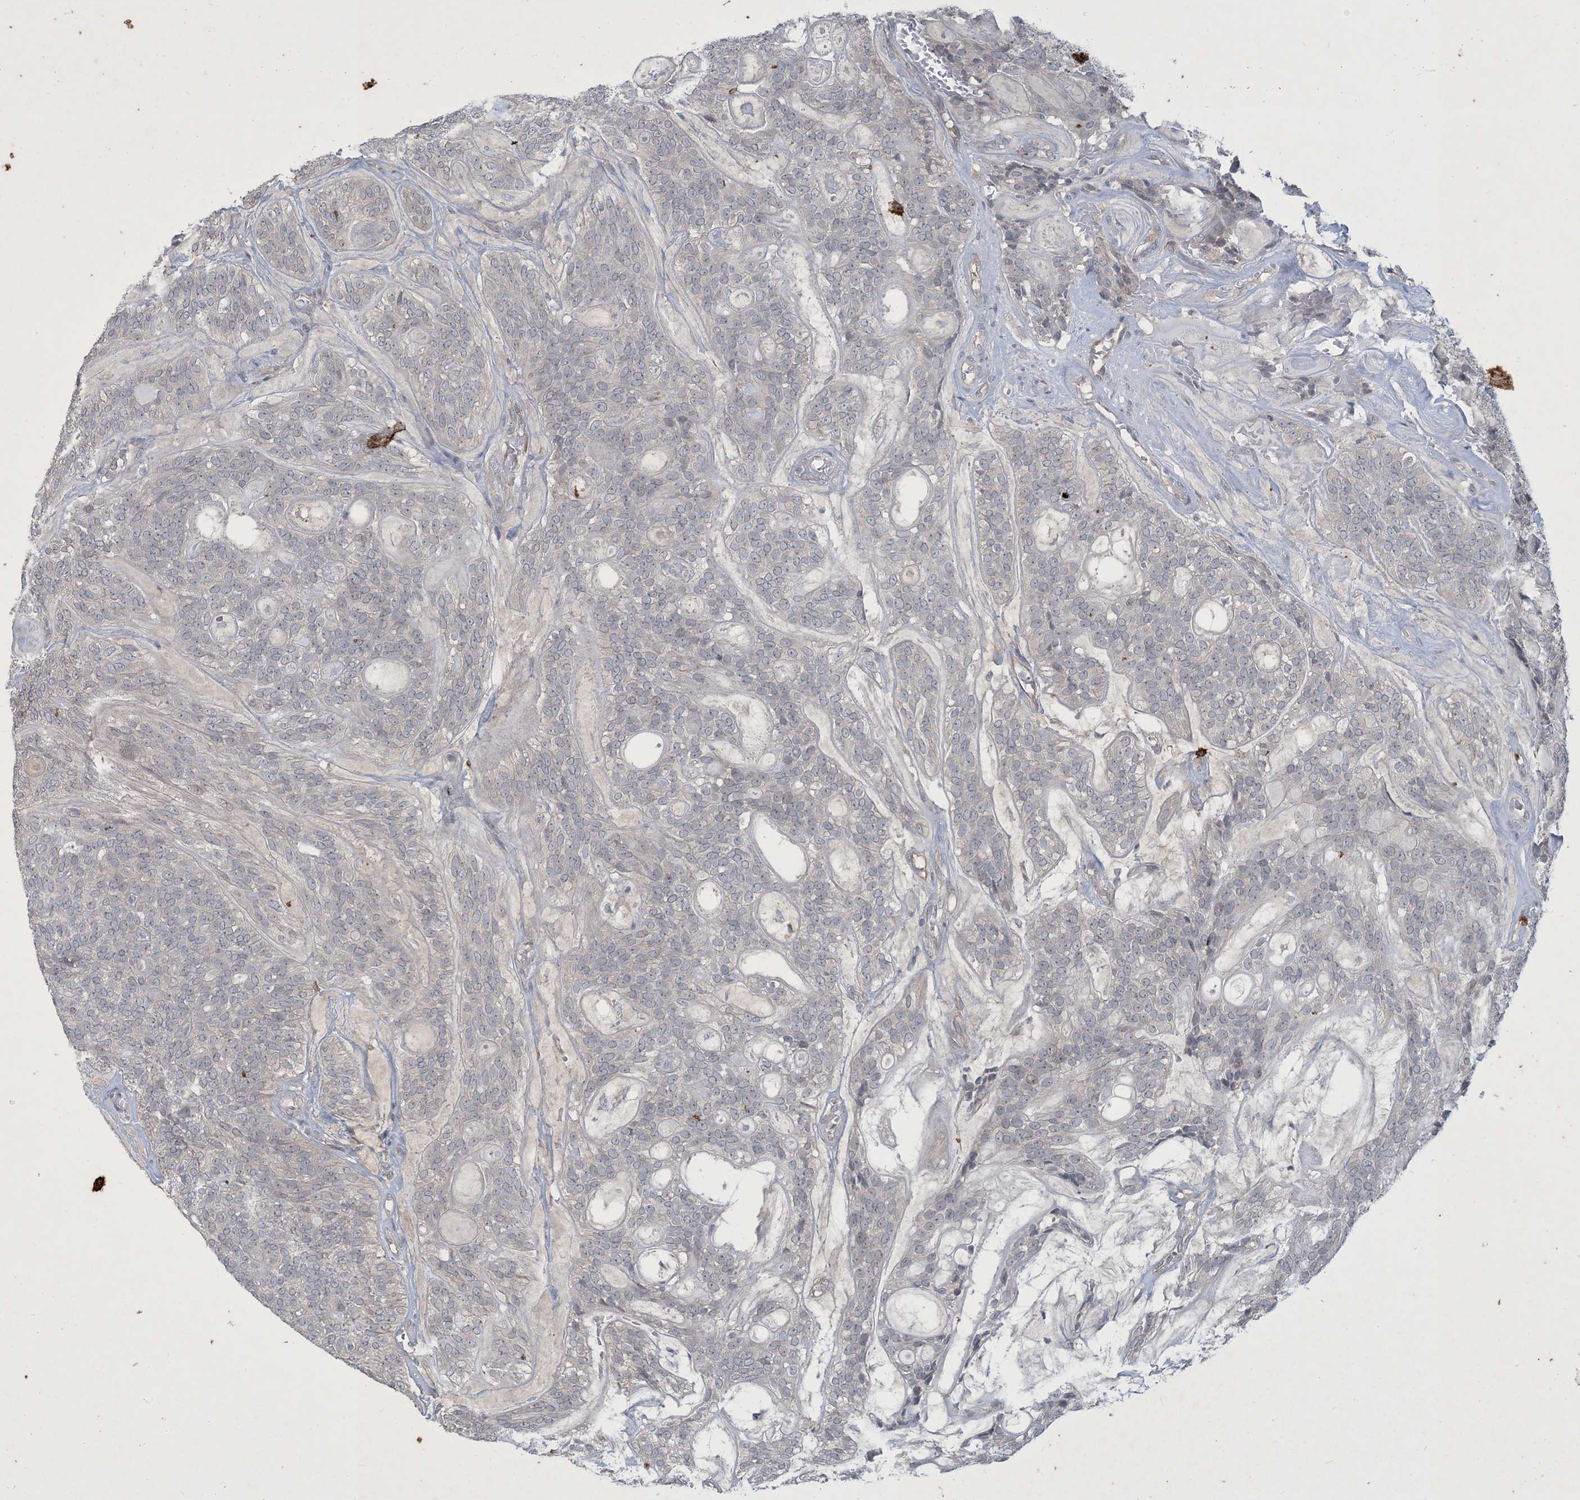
{"staining": {"intensity": "negative", "quantity": "none", "location": "none"}, "tissue": "head and neck cancer", "cell_type": "Tumor cells", "image_type": "cancer", "snomed": [{"axis": "morphology", "description": "Adenocarcinoma, NOS"}, {"axis": "topography", "description": "Head-Neck"}], "caption": "The micrograph exhibits no staining of tumor cells in head and neck cancer. Nuclei are stained in blue.", "gene": "CDS1", "patient": {"sex": "male", "age": 66}}